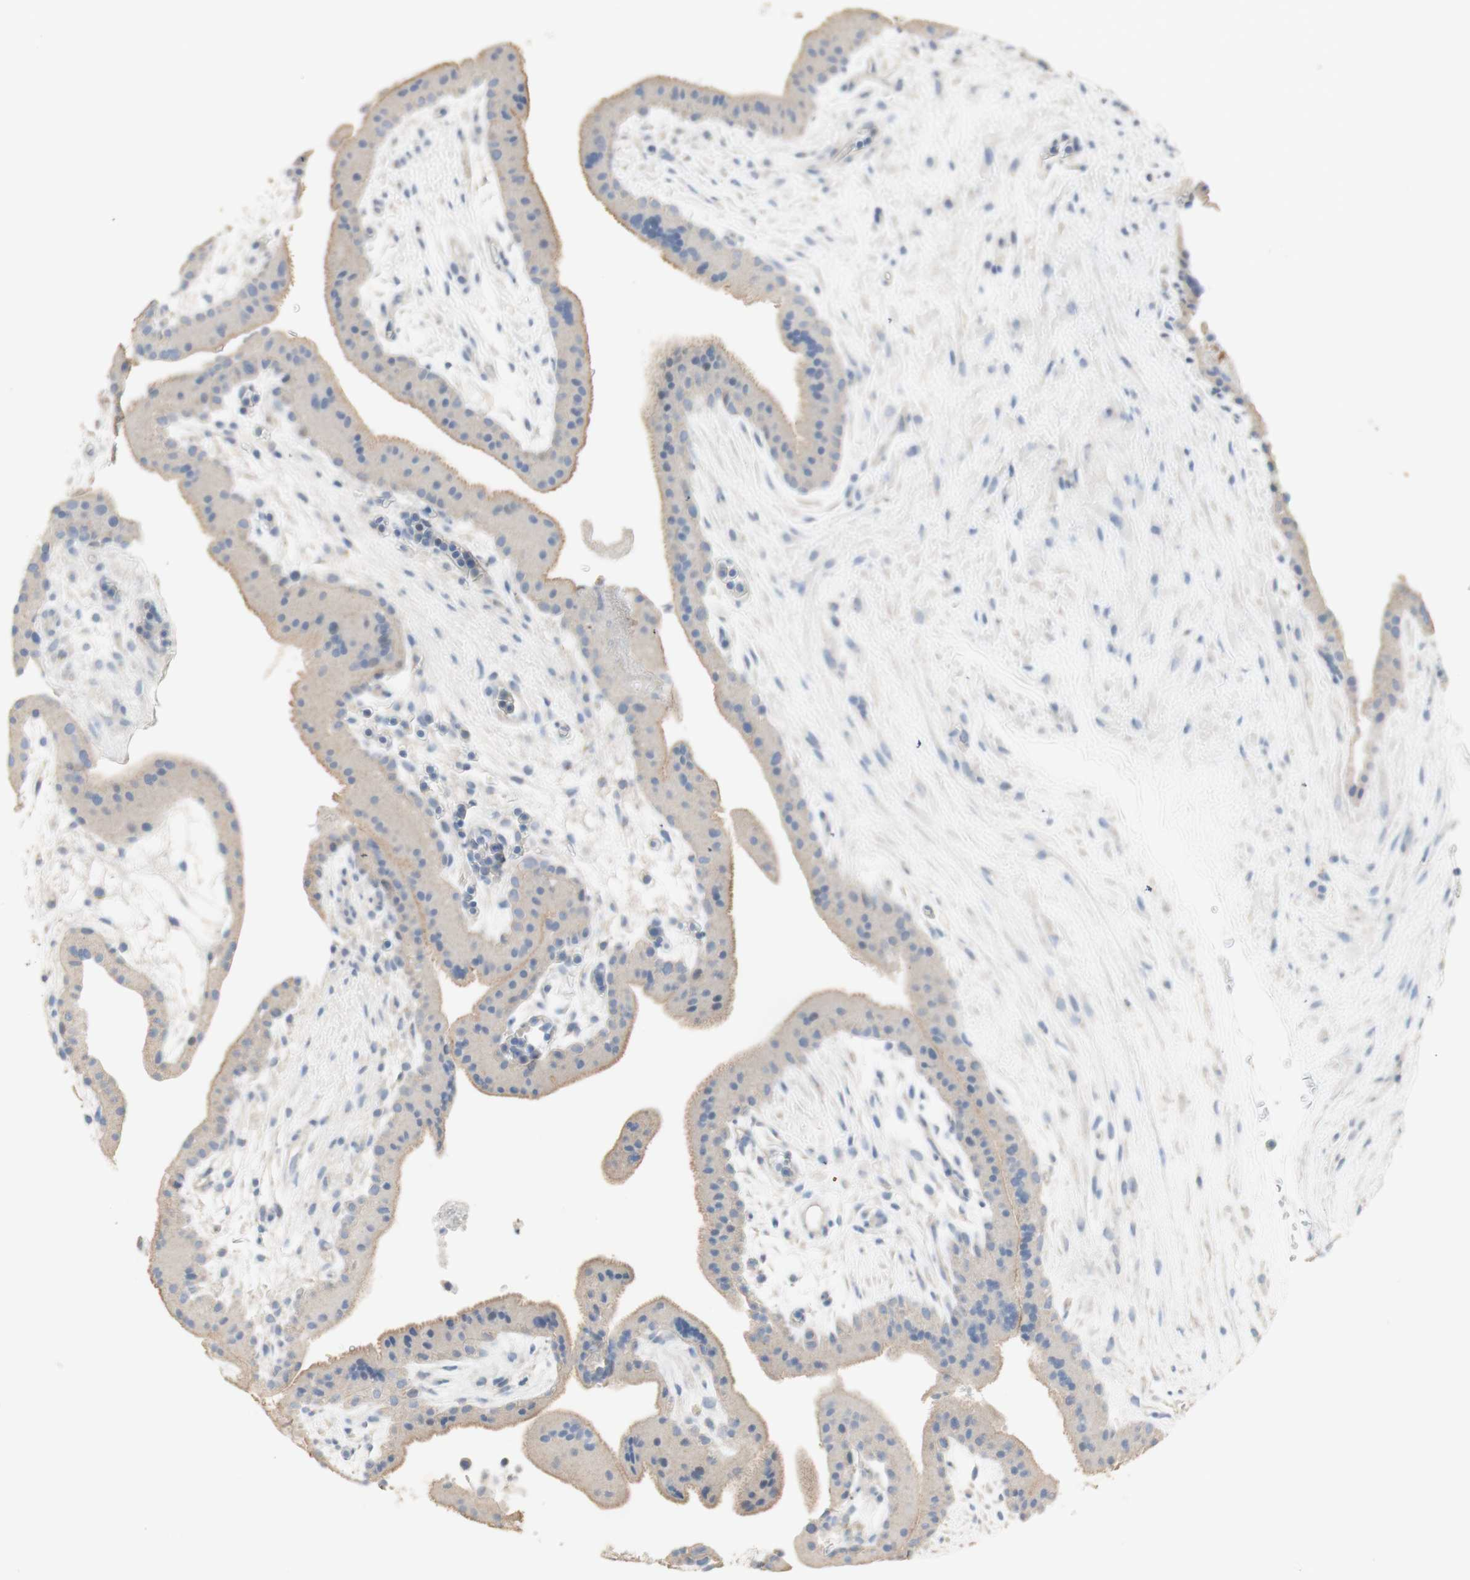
{"staining": {"intensity": "weak", "quantity": "25%-75%", "location": "cytoplasmic/membranous"}, "tissue": "placenta", "cell_type": "Decidual cells", "image_type": "normal", "snomed": [{"axis": "morphology", "description": "Normal tissue, NOS"}, {"axis": "topography", "description": "Placenta"}], "caption": "Unremarkable placenta displays weak cytoplasmic/membranous expression in about 25%-75% of decidual cells, visualized by immunohistochemistry. The protein is stained brown, and the nuclei are stained in blue (DAB (3,3'-diaminobenzidine) IHC with brightfield microscopy, high magnification).", "gene": "MANEA", "patient": {"sex": "female", "age": 19}}